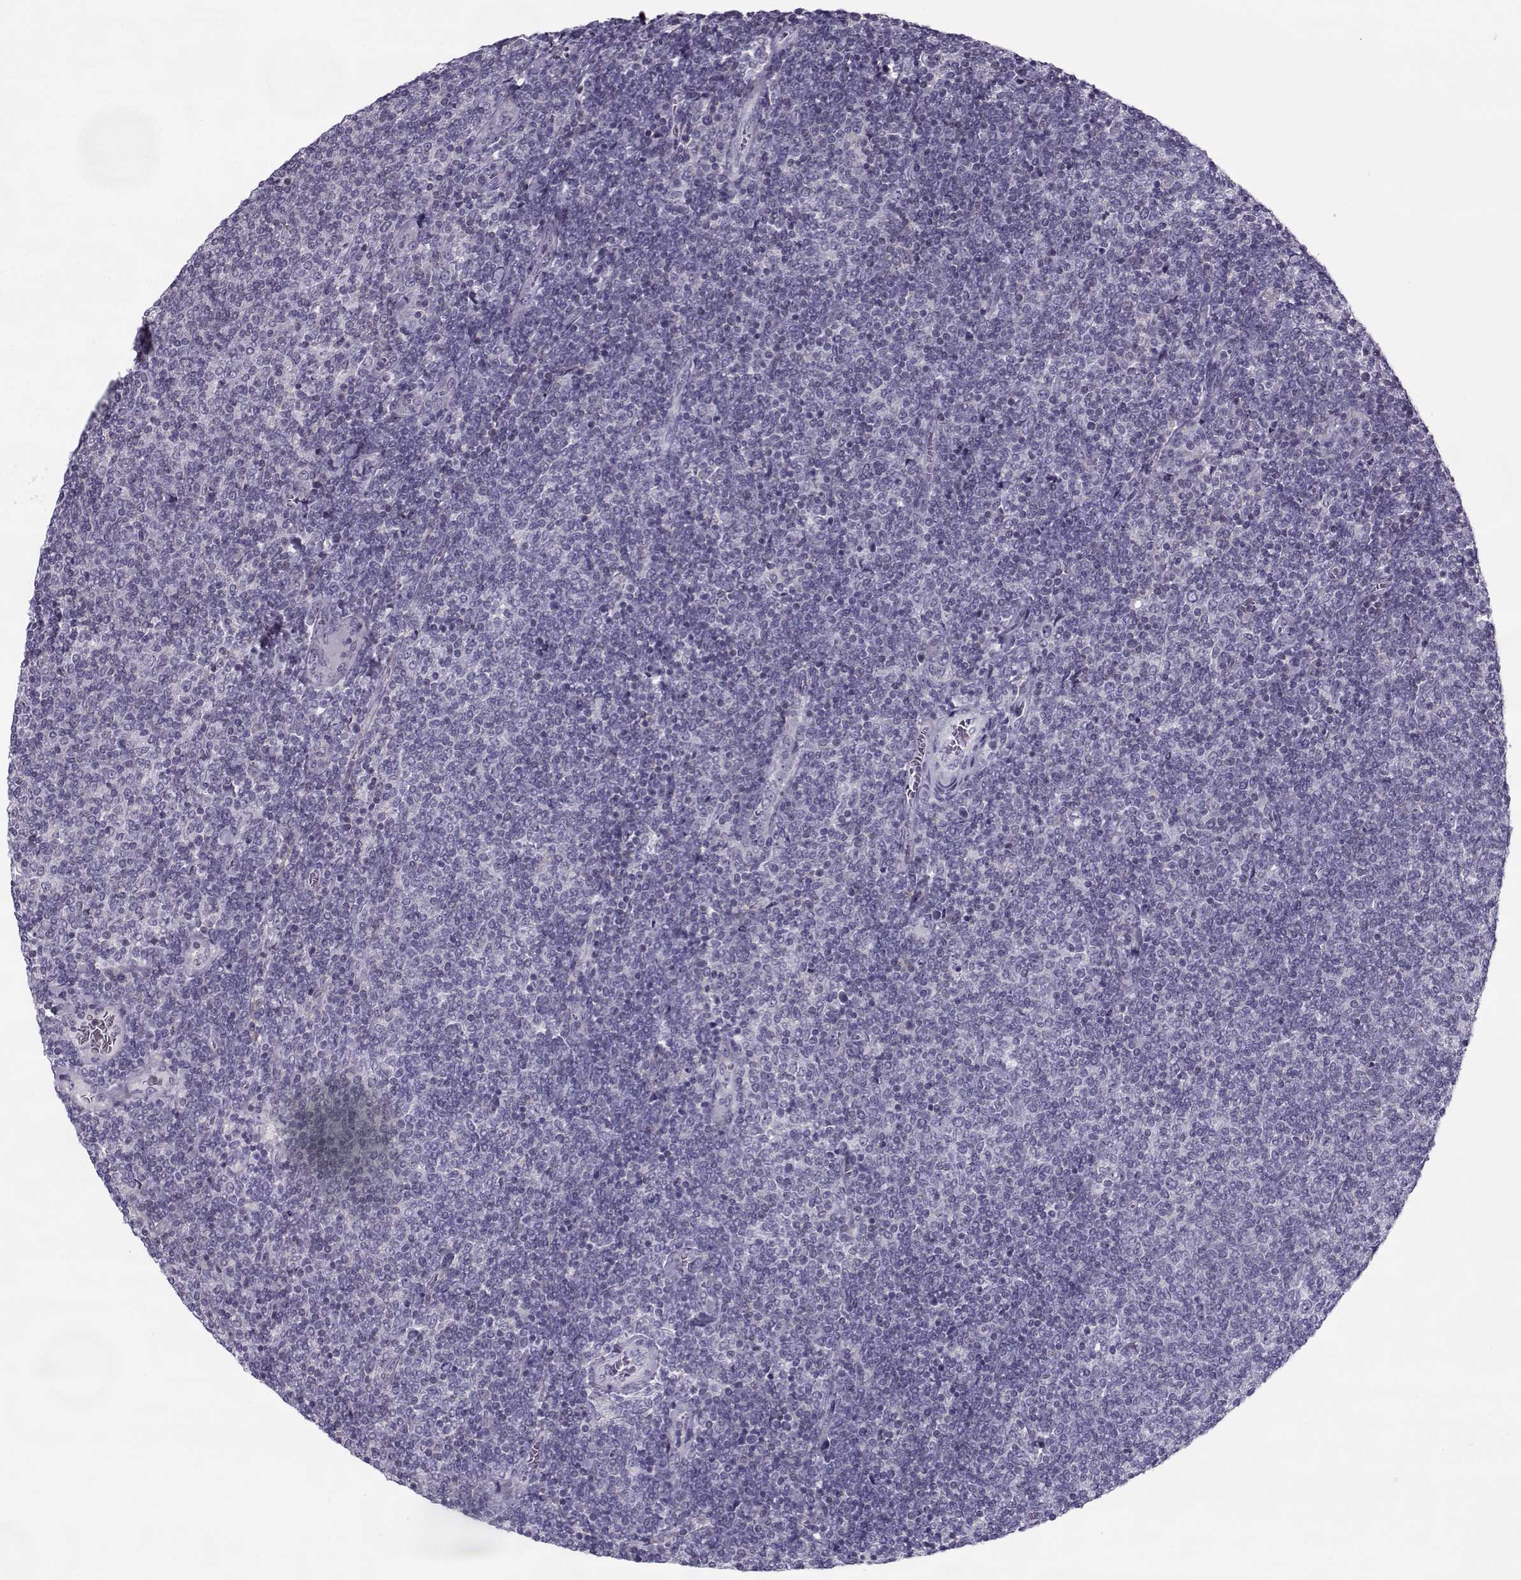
{"staining": {"intensity": "negative", "quantity": "none", "location": "none"}, "tissue": "lymphoma", "cell_type": "Tumor cells", "image_type": "cancer", "snomed": [{"axis": "morphology", "description": "Malignant lymphoma, non-Hodgkin's type, Low grade"}, {"axis": "topography", "description": "Lymph node"}], "caption": "This is an IHC photomicrograph of human malignant lymphoma, non-Hodgkin's type (low-grade). There is no expression in tumor cells.", "gene": "PP2D1", "patient": {"sex": "male", "age": 52}}